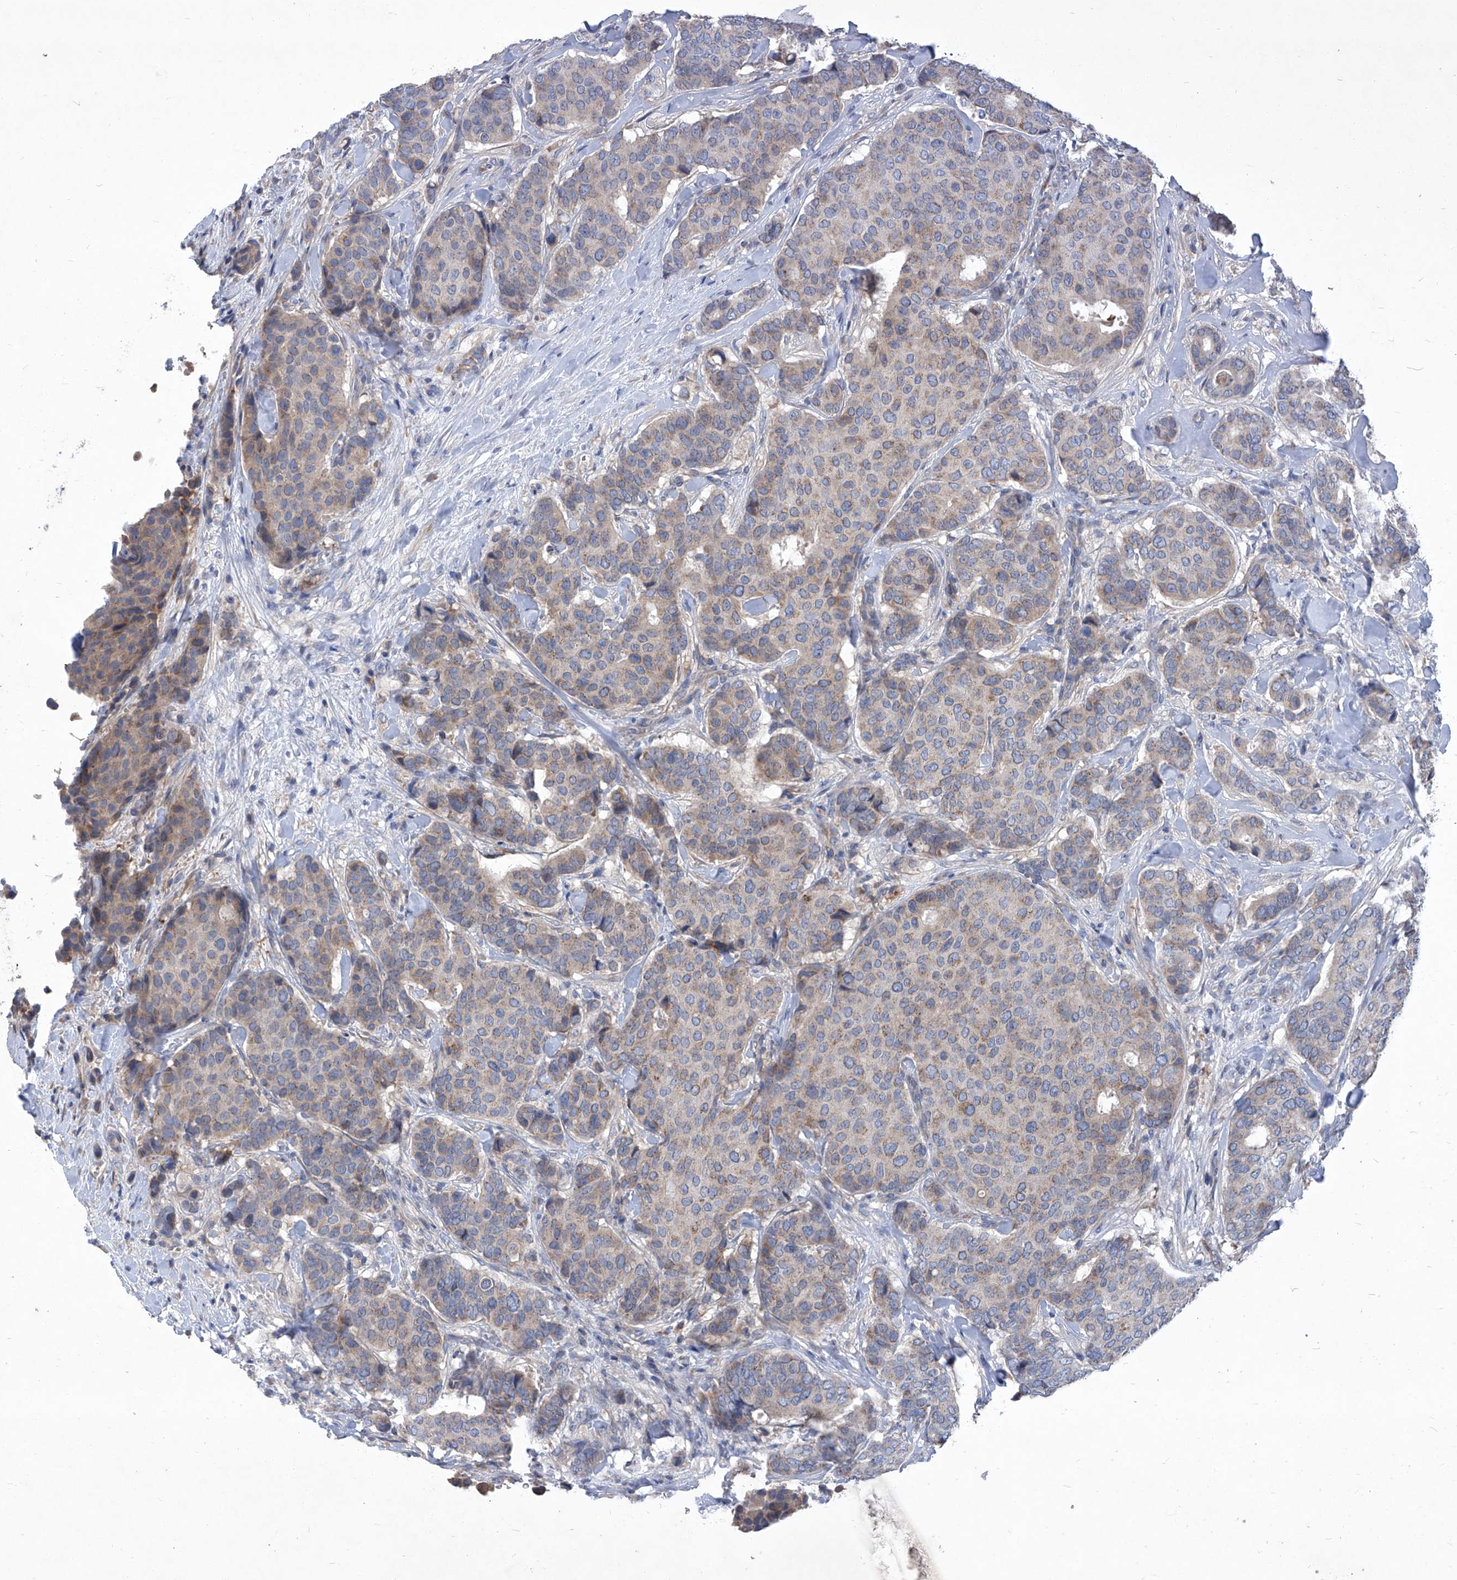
{"staining": {"intensity": "weak", "quantity": "<25%", "location": "cytoplasmic/membranous"}, "tissue": "breast cancer", "cell_type": "Tumor cells", "image_type": "cancer", "snomed": [{"axis": "morphology", "description": "Duct carcinoma"}, {"axis": "topography", "description": "Breast"}], "caption": "This histopathology image is of breast cancer stained with immunohistochemistry to label a protein in brown with the nuclei are counter-stained blue. There is no staining in tumor cells.", "gene": "EPHA8", "patient": {"sex": "female", "age": 75}}